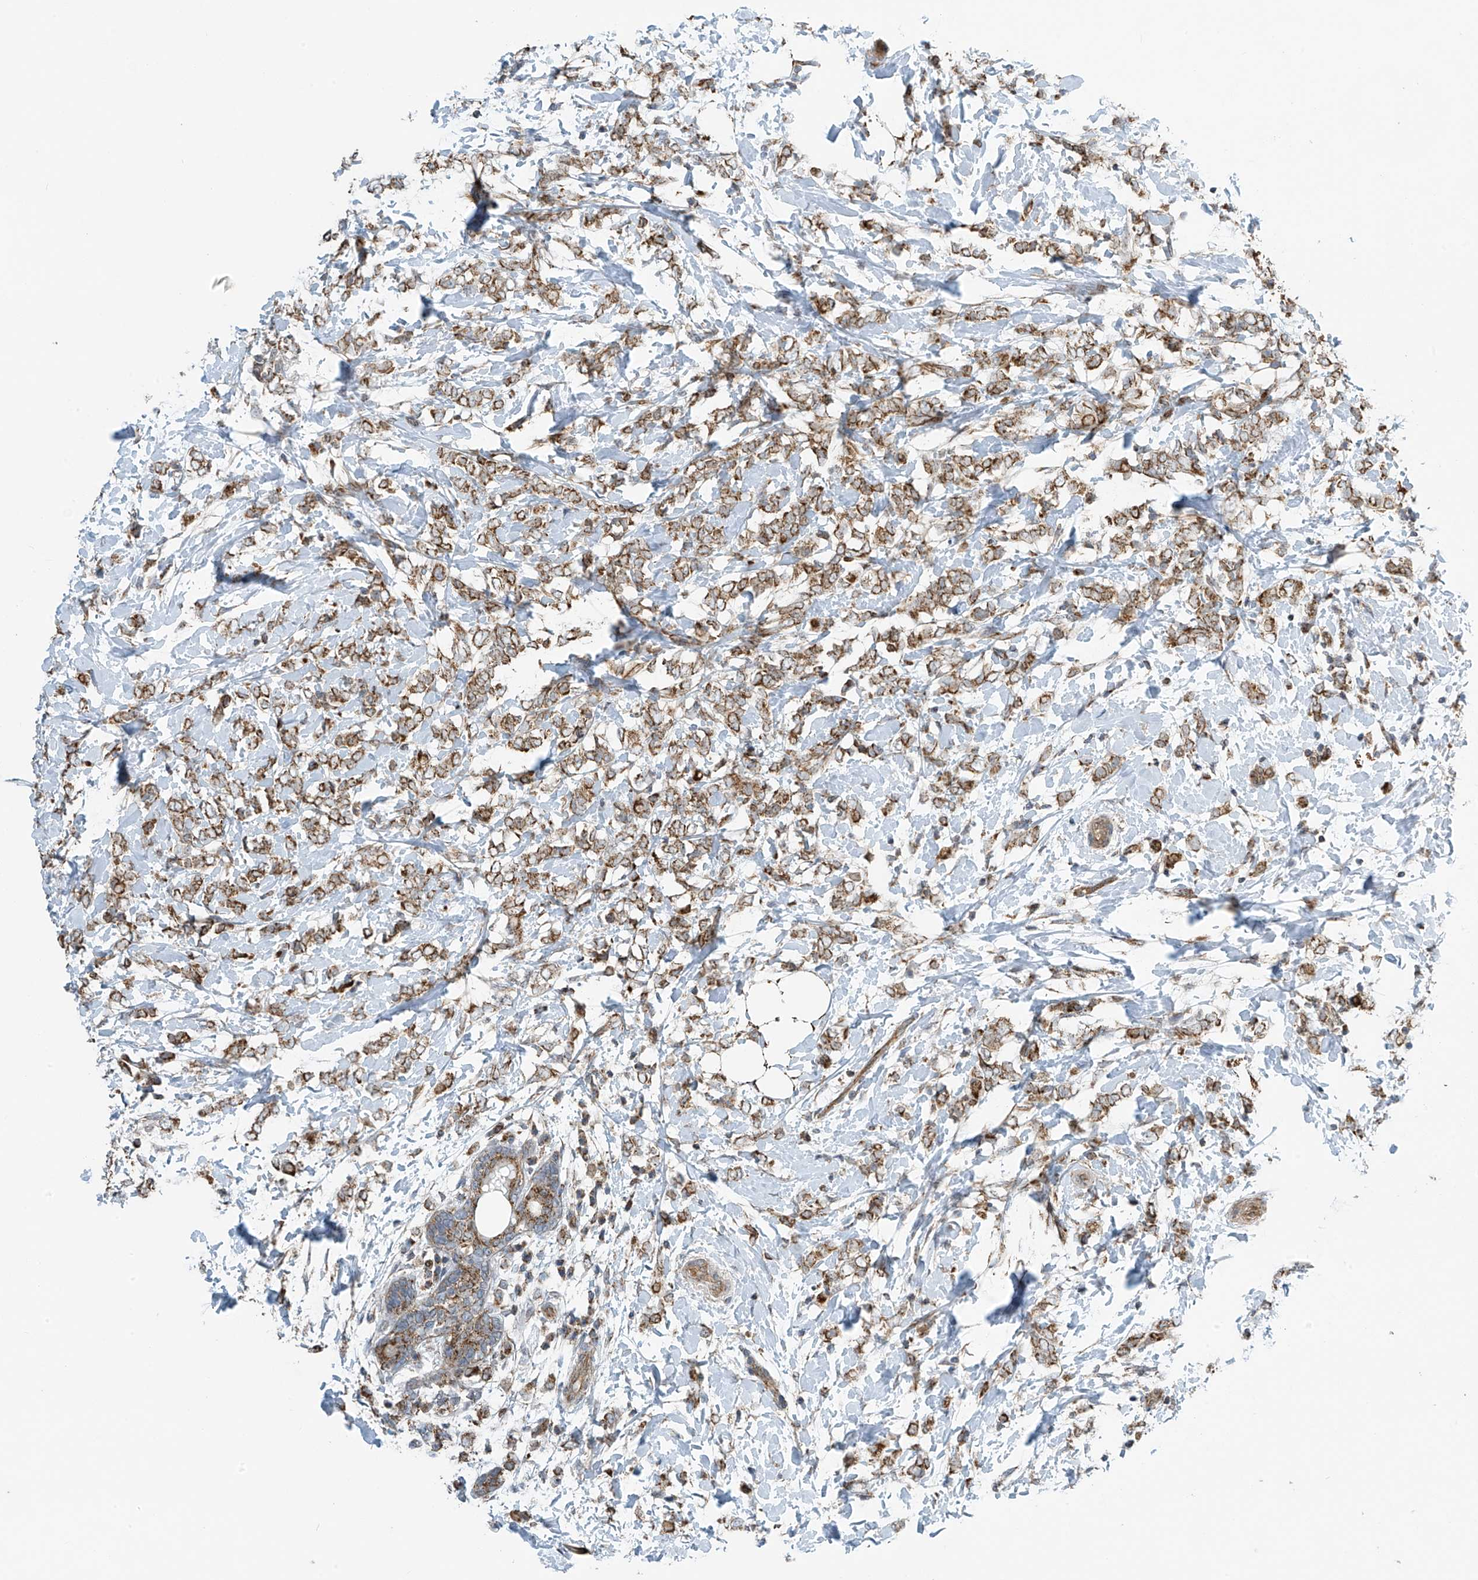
{"staining": {"intensity": "moderate", "quantity": ">75%", "location": "cytoplasmic/membranous"}, "tissue": "breast cancer", "cell_type": "Tumor cells", "image_type": "cancer", "snomed": [{"axis": "morphology", "description": "Normal tissue, NOS"}, {"axis": "morphology", "description": "Lobular carcinoma"}, {"axis": "topography", "description": "Breast"}], "caption": "A histopathology image of breast cancer stained for a protein reveals moderate cytoplasmic/membranous brown staining in tumor cells.", "gene": "METTL6", "patient": {"sex": "female", "age": 47}}